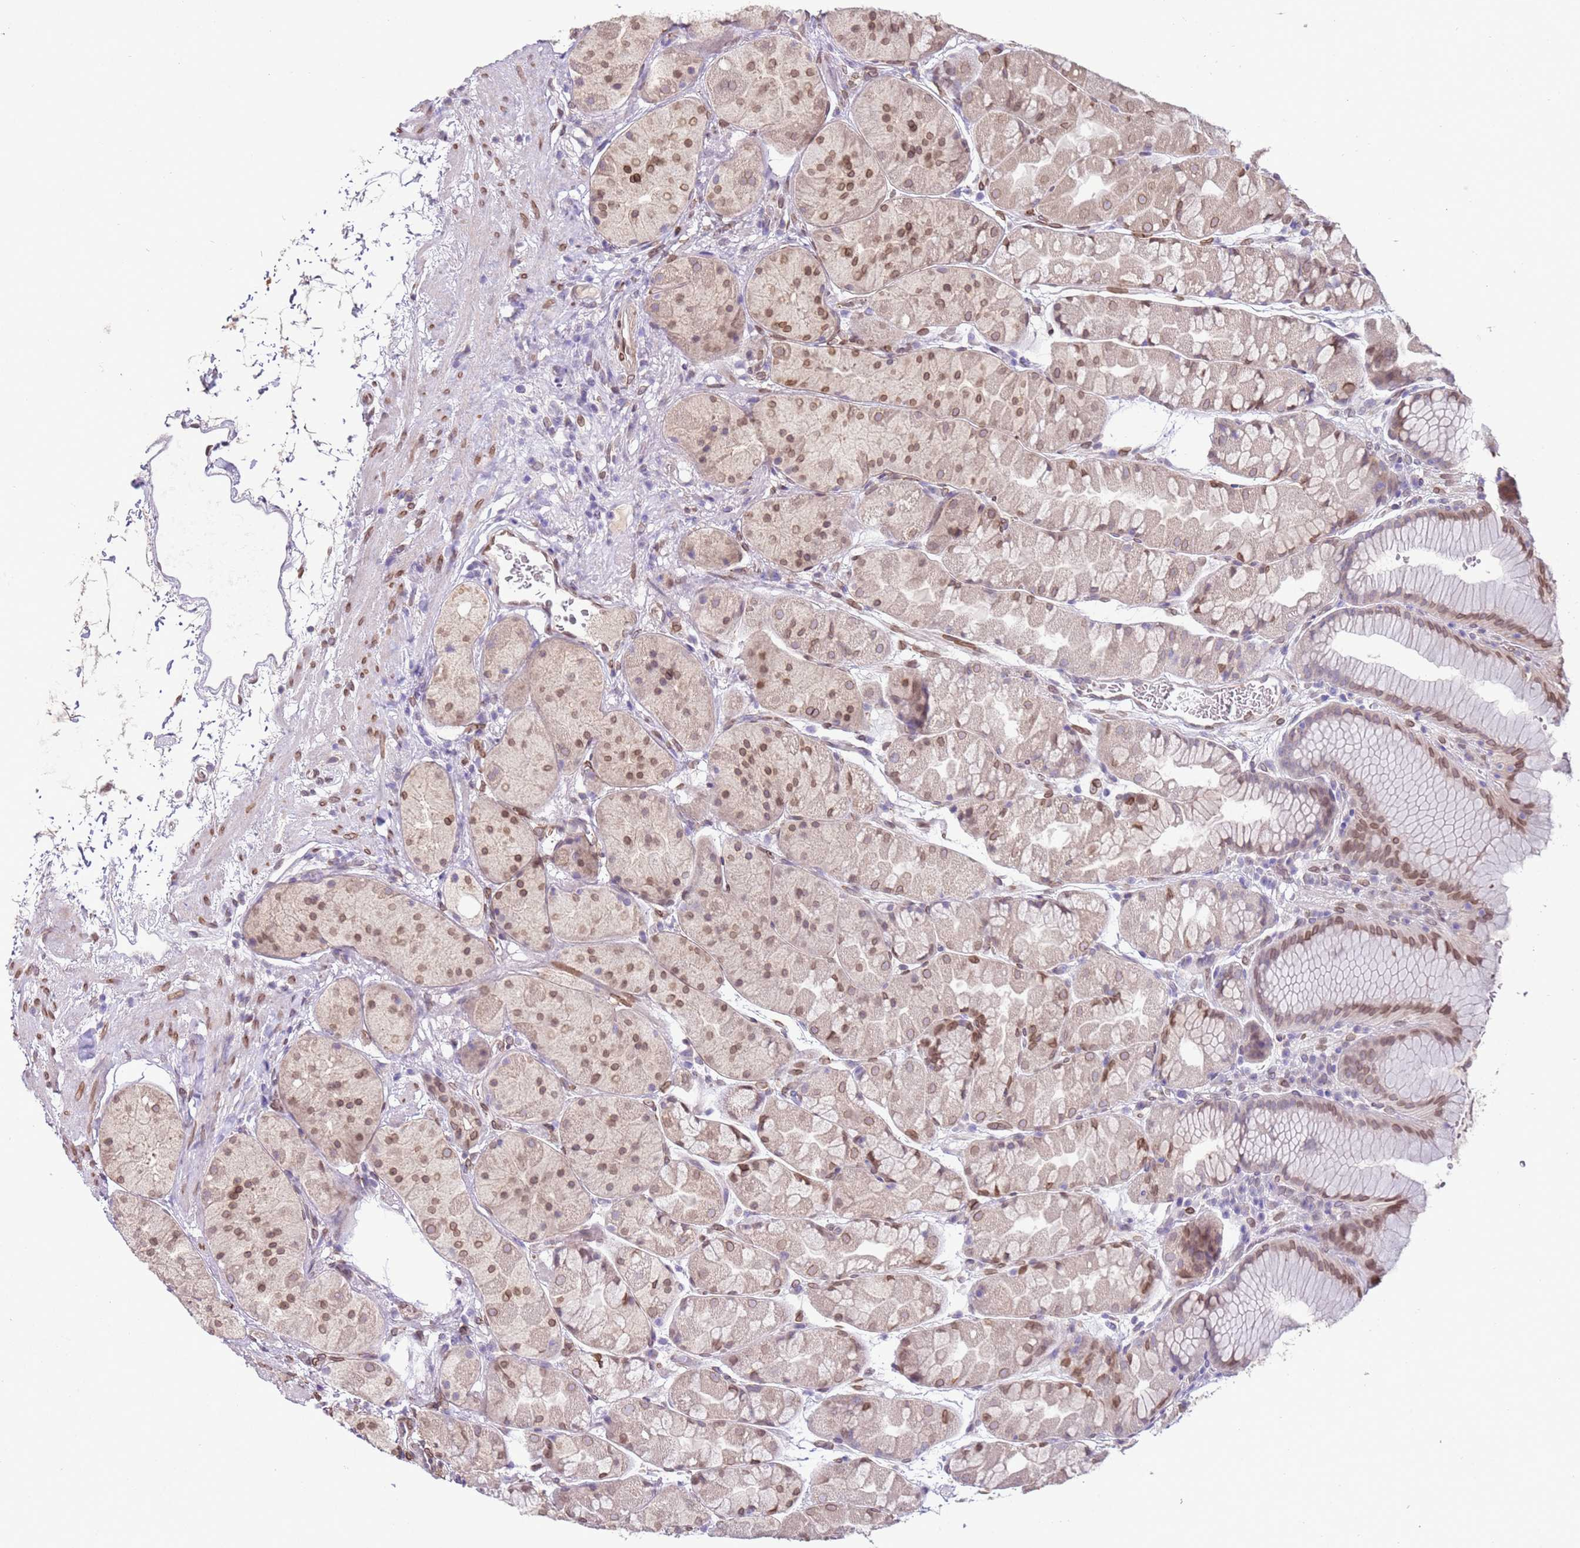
{"staining": {"intensity": "moderate", "quantity": ">75%", "location": "cytoplasmic/membranous,nuclear"}, "tissue": "stomach", "cell_type": "Glandular cells", "image_type": "normal", "snomed": [{"axis": "morphology", "description": "Normal tissue, NOS"}, {"axis": "topography", "description": "Stomach"}], "caption": "This image demonstrates IHC staining of normal human stomach, with medium moderate cytoplasmic/membranous,nuclear expression in about >75% of glandular cells.", "gene": "TMEM47", "patient": {"sex": "male", "age": 57}}